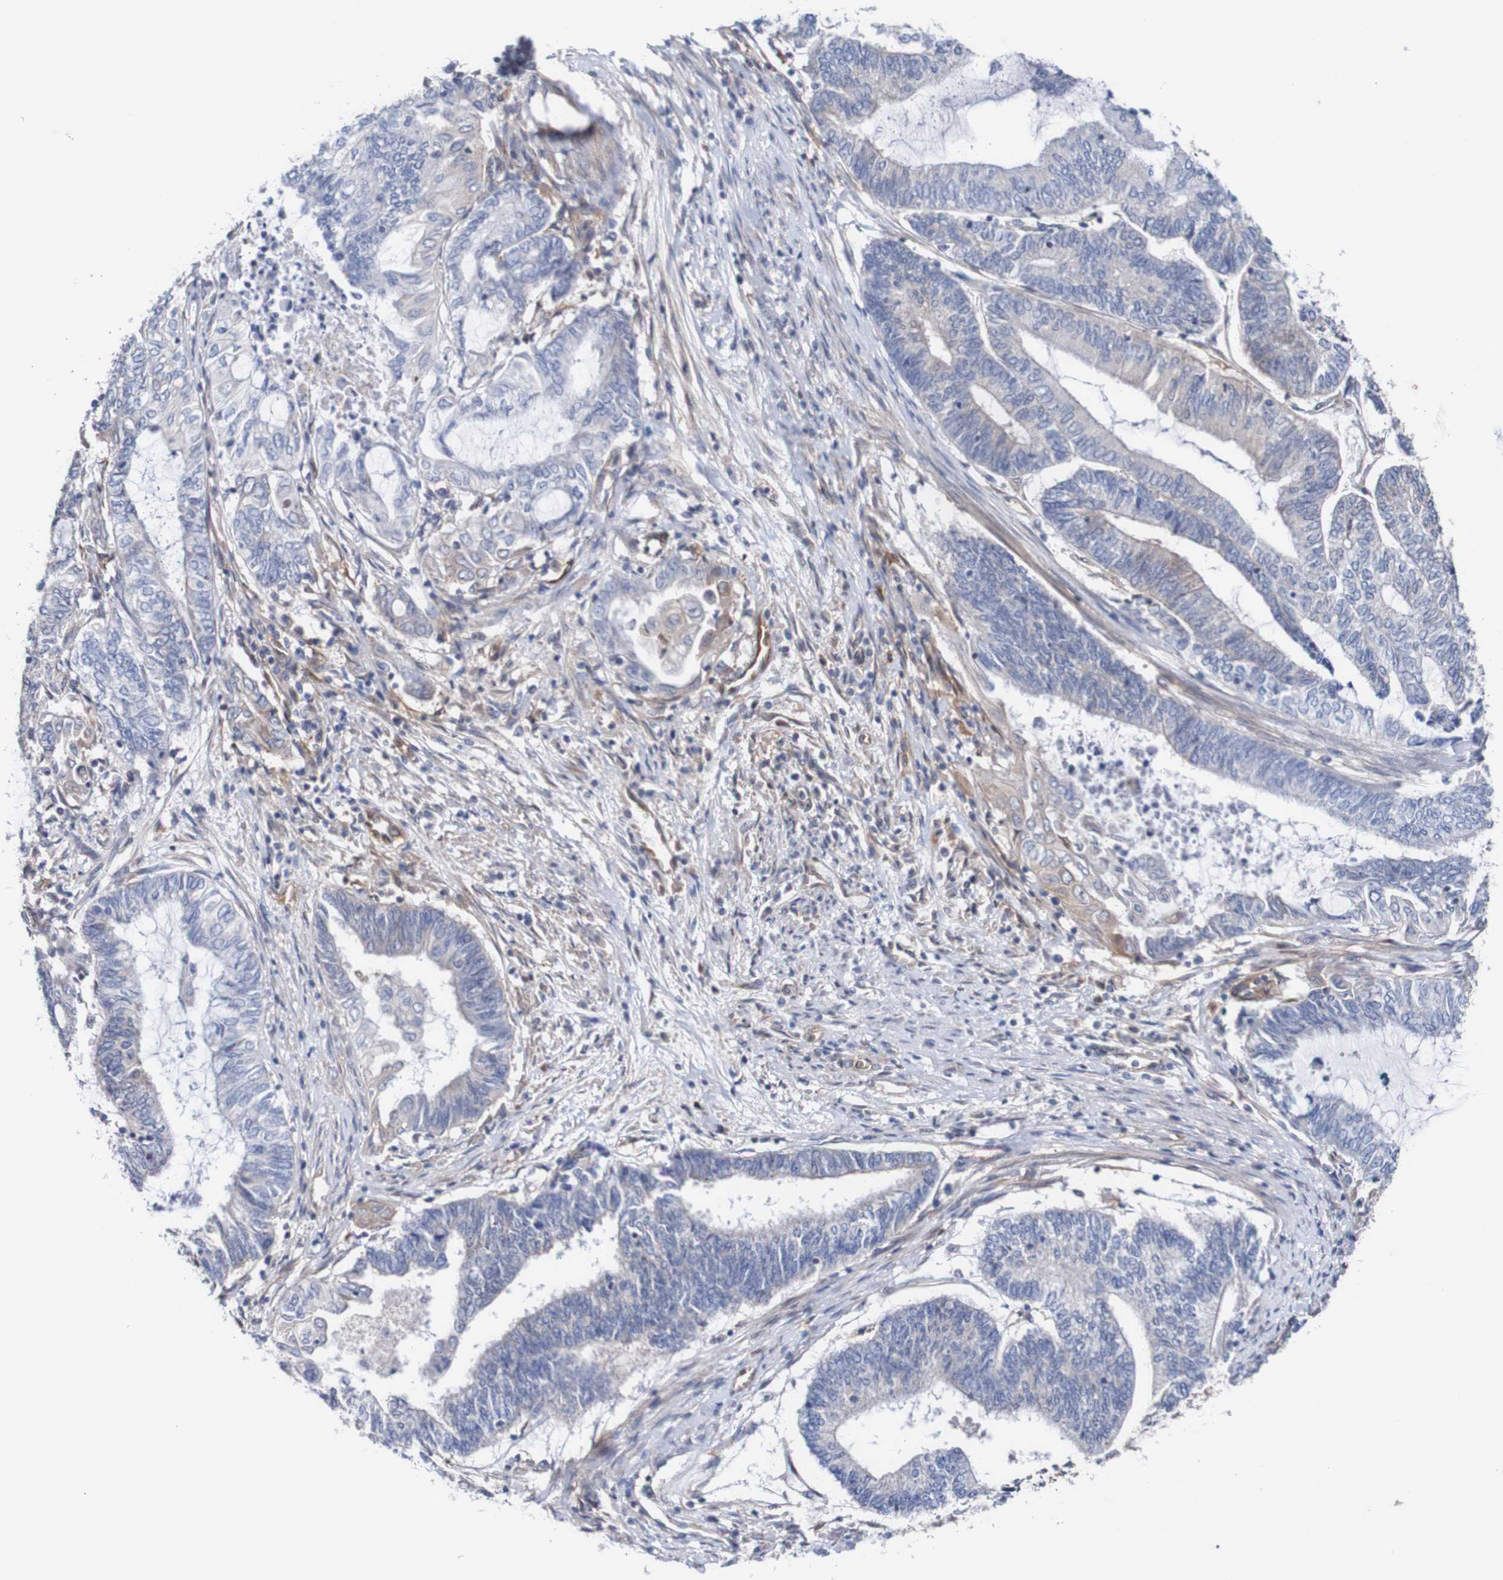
{"staining": {"intensity": "negative", "quantity": "none", "location": "none"}, "tissue": "endometrial cancer", "cell_type": "Tumor cells", "image_type": "cancer", "snomed": [{"axis": "morphology", "description": "Adenocarcinoma, NOS"}, {"axis": "topography", "description": "Uterus"}, {"axis": "topography", "description": "Endometrium"}], "caption": "There is no significant staining in tumor cells of adenocarcinoma (endometrial).", "gene": "RIGI", "patient": {"sex": "female", "age": 70}}